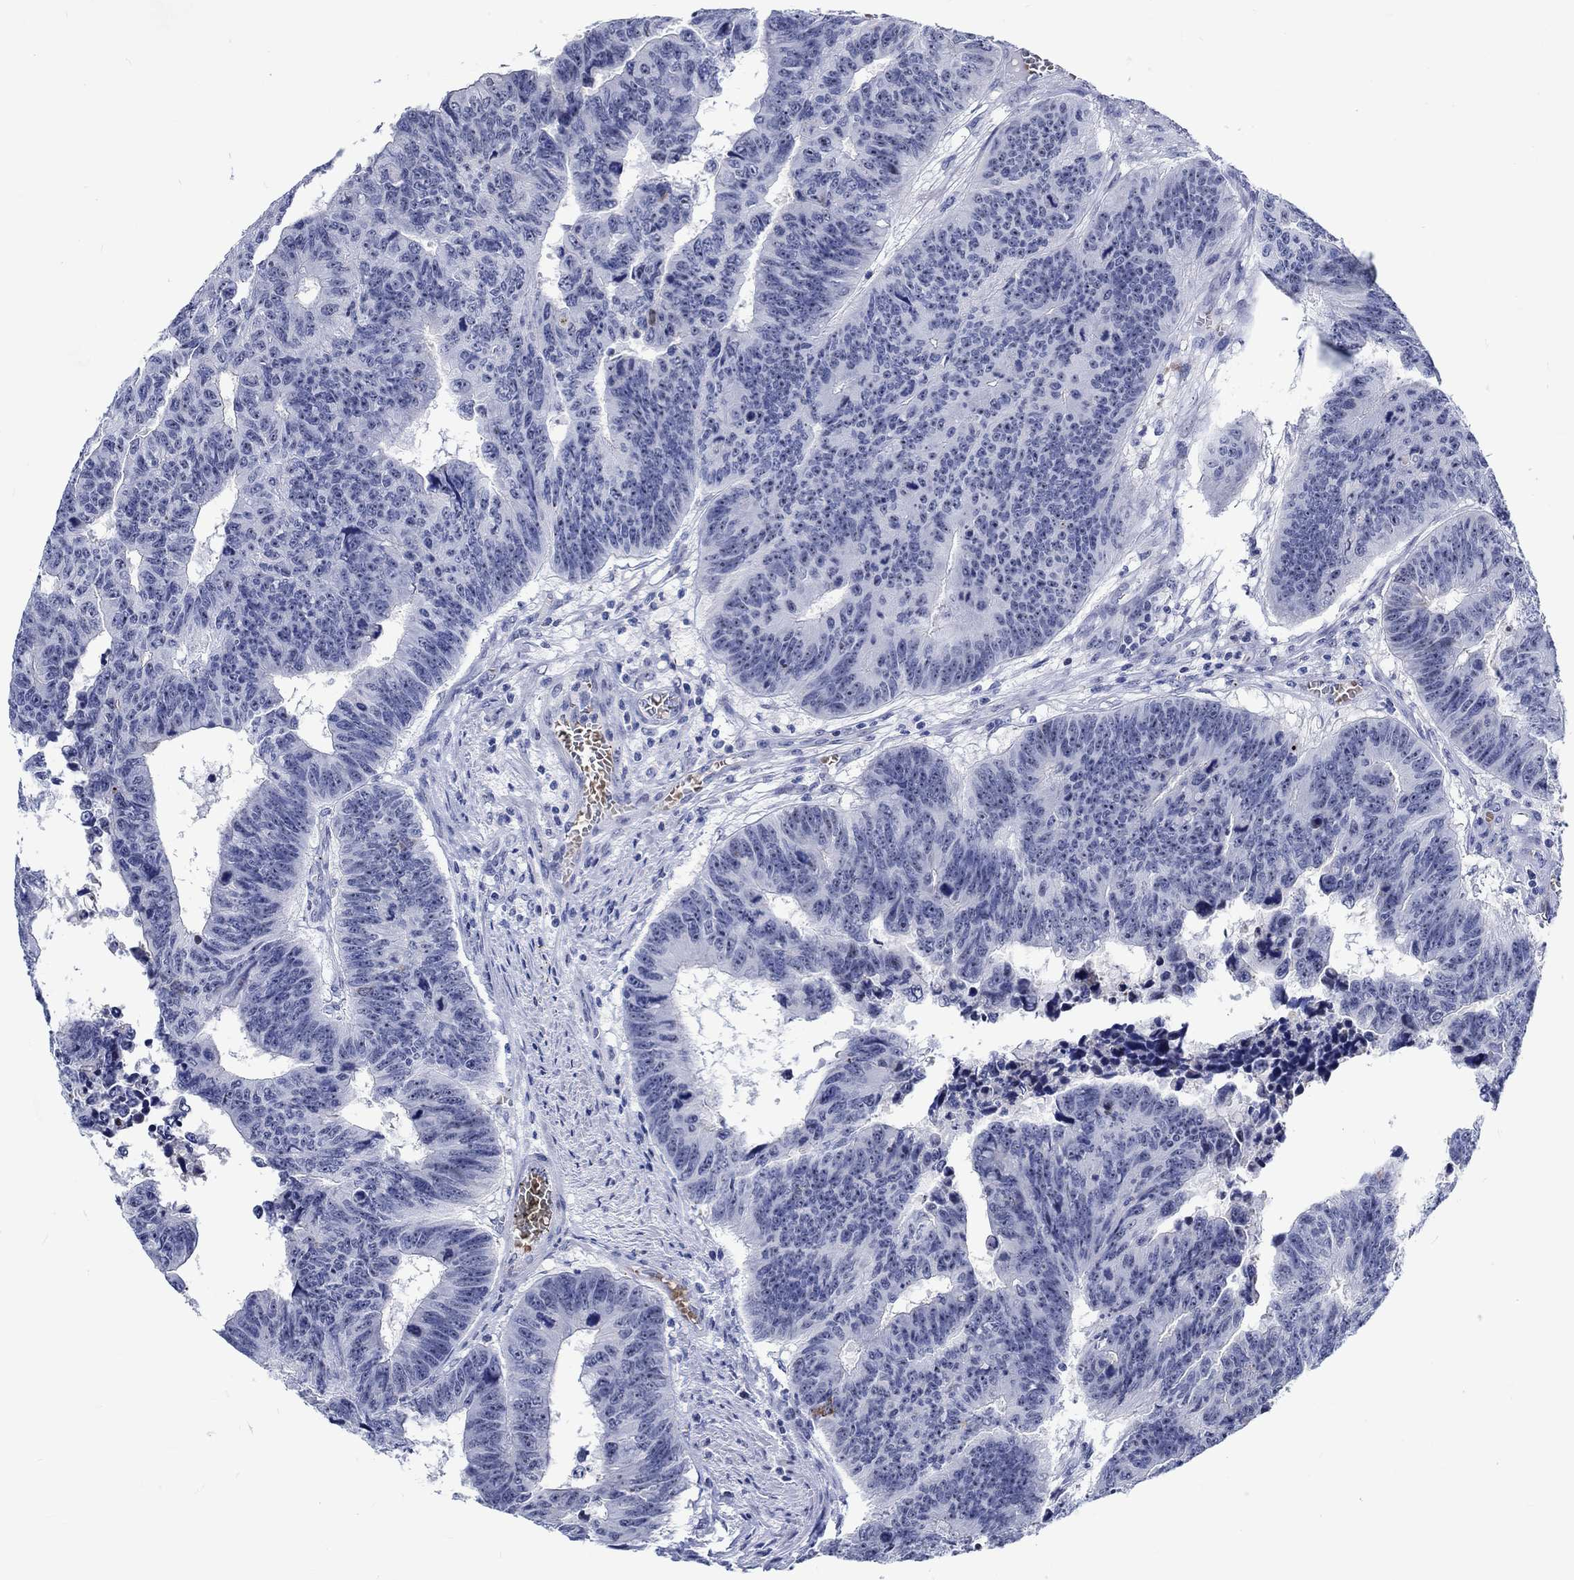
{"staining": {"intensity": "negative", "quantity": "none", "location": "none"}, "tissue": "colorectal cancer", "cell_type": "Tumor cells", "image_type": "cancer", "snomed": [{"axis": "morphology", "description": "Adenocarcinoma, NOS"}, {"axis": "topography", "description": "Appendix"}, {"axis": "topography", "description": "Colon"}, {"axis": "topography", "description": "Cecum"}, {"axis": "topography", "description": "Colon asc"}], "caption": "The image exhibits no staining of tumor cells in colorectal adenocarcinoma. (Stains: DAB (3,3'-diaminobenzidine) immunohistochemistry (IHC) with hematoxylin counter stain, Microscopy: brightfield microscopy at high magnification).", "gene": "ZNF446", "patient": {"sex": "female", "age": 85}}